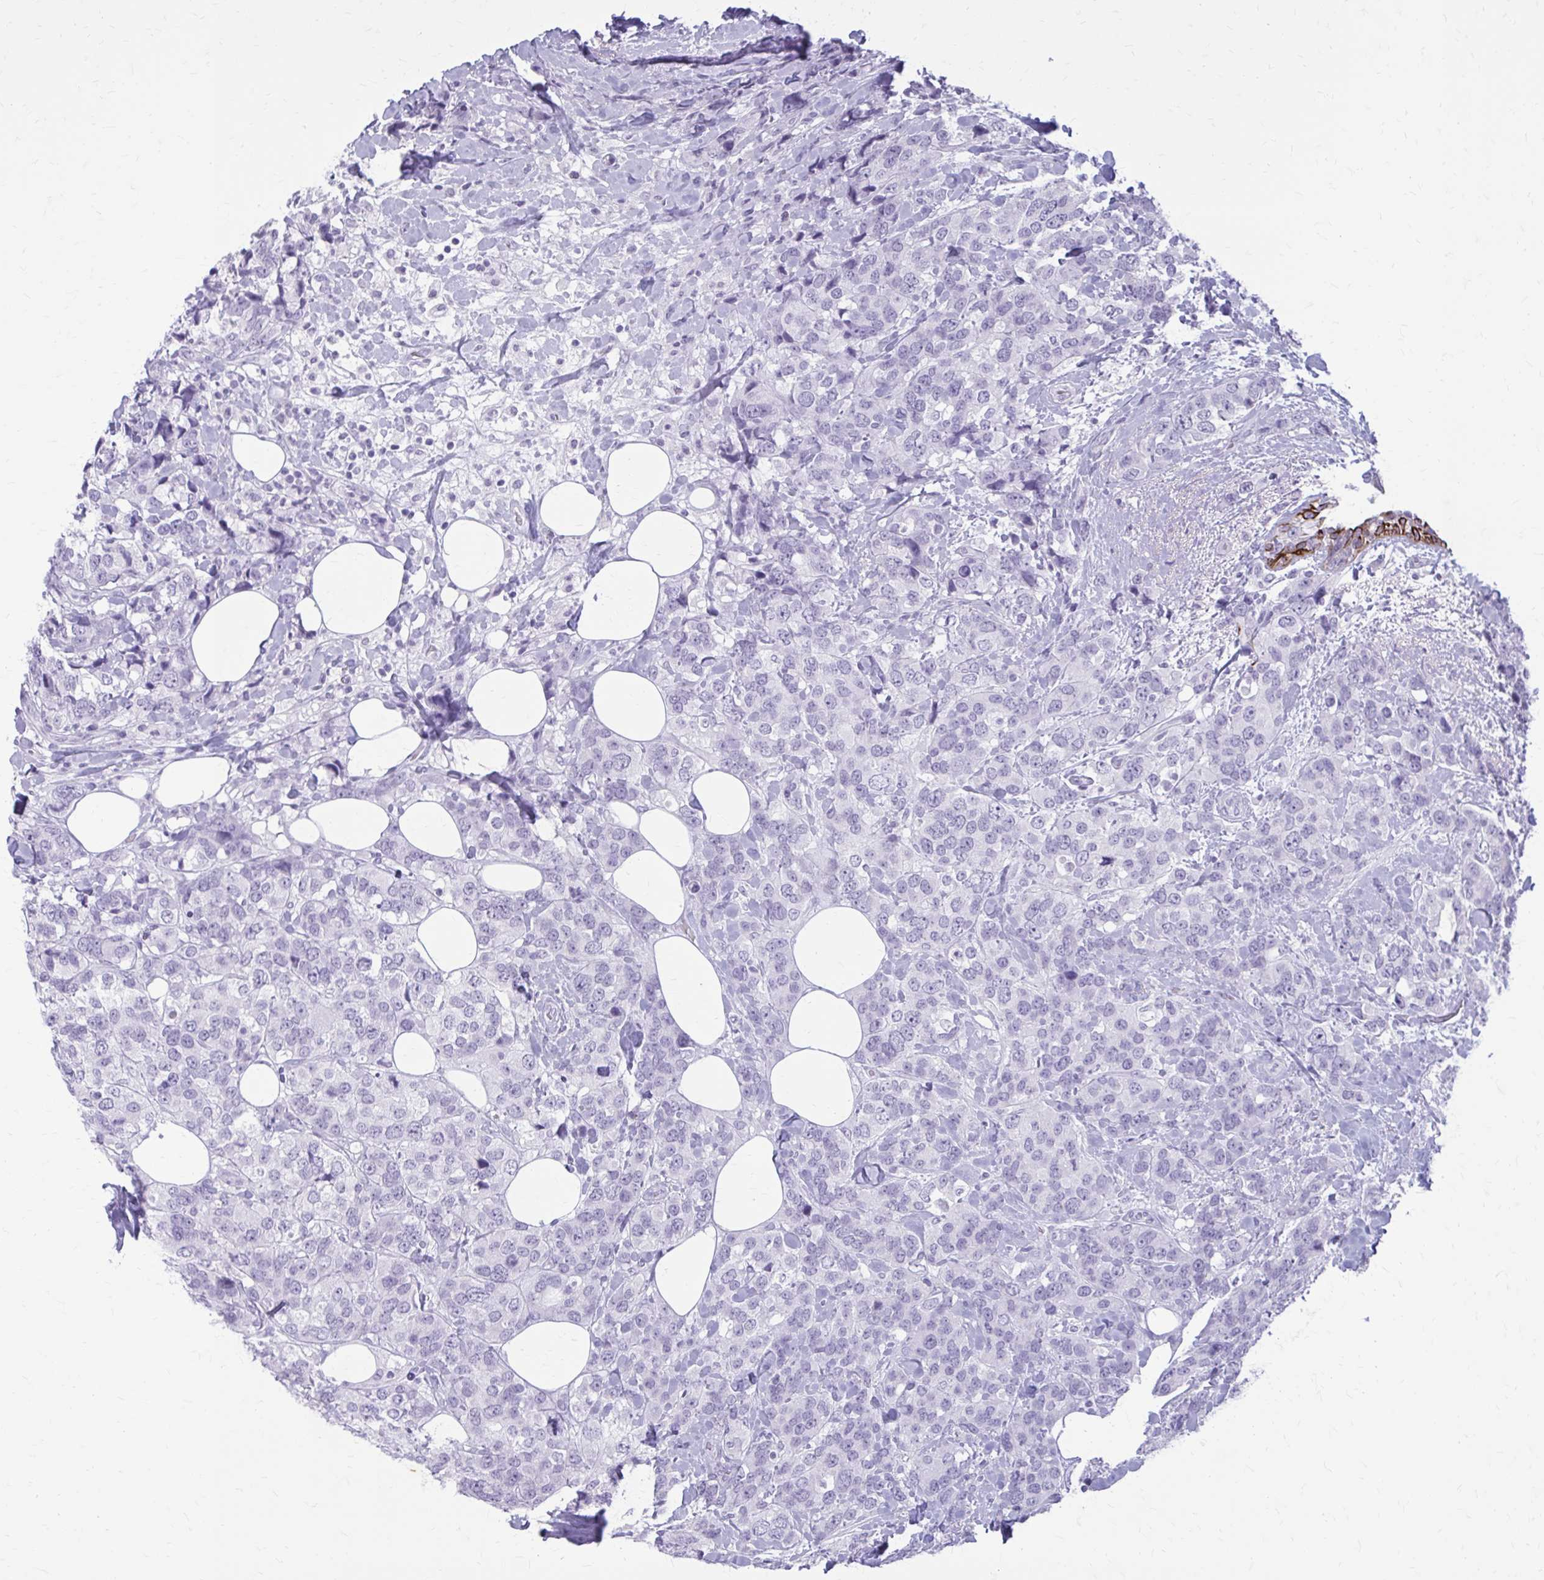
{"staining": {"intensity": "negative", "quantity": "none", "location": "none"}, "tissue": "breast cancer", "cell_type": "Tumor cells", "image_type": "cancer", "snomed": [{"axis": "morphology", "description": "Lobular carcinoma"}, {"axis": "topography", "description": "Breast"}], "caption": "Tumor cells show no significant staining in breast cancer.", "gene": "KRT5", "patient": {"sex": "female", "age": 59}}